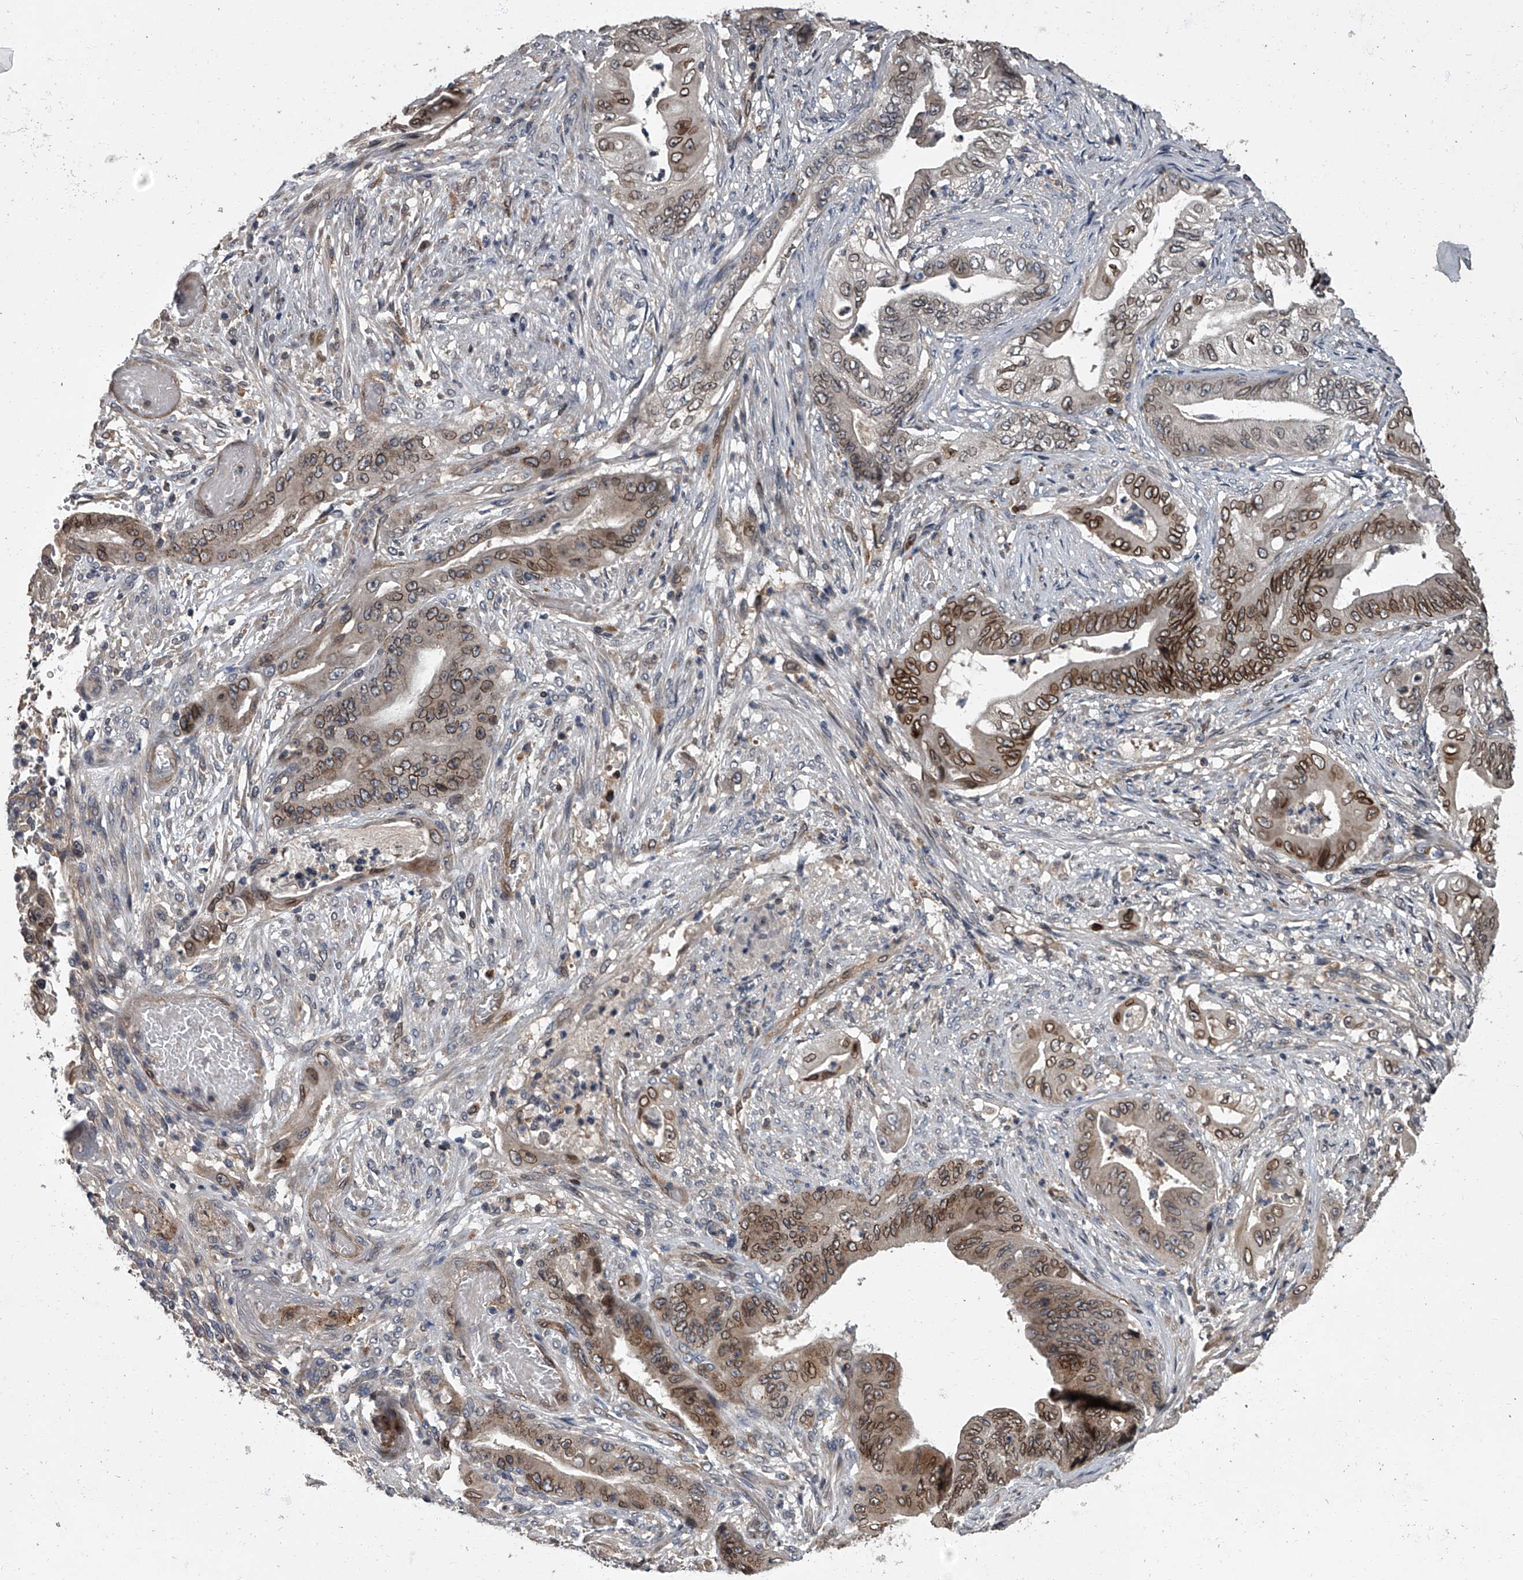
{"staining": {"intensity": "moderate", "quantity": ">75%", "location": "cytoplasmic/membranous,nuclear"}, "tissue": "stomach cancer", "cell_type": "Tumor cells", "image_type": "cancer", "snomed": [{"axis": "morphology", "description": "Adenocarcinoma, NOS"}, {"axis": "topography", "description": "Stomach"}], "caption": "Moderate cytoplasmic/membranous and nuclear protein expression is present in approximately >75% of tumor cells in stomach cancer (adenocarcinoma).", "gene": "LRRC8C", "patient": {"sex": "female", "age": 73}}